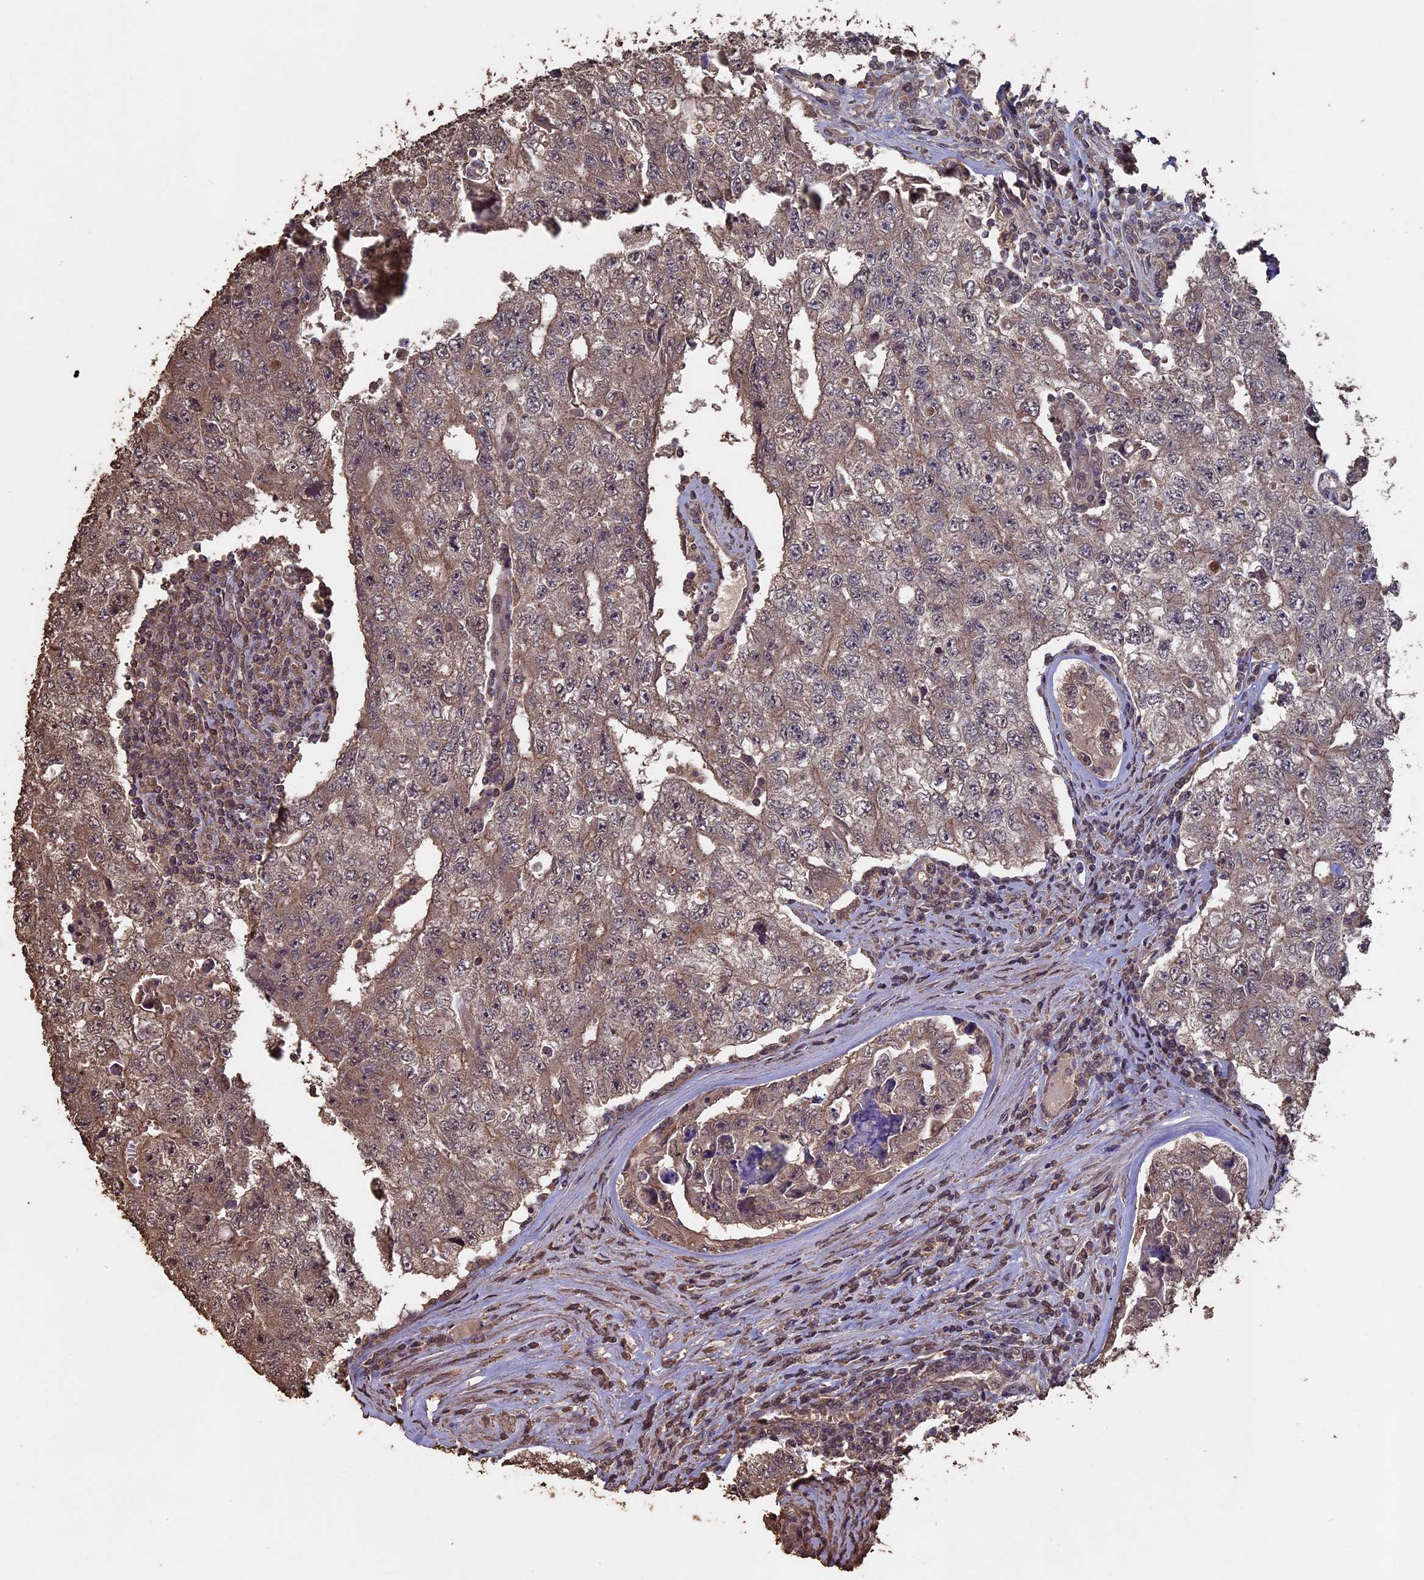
{"staining": {"intensity": "weak", "quantity": ">75%", "location": "cytoplasmic/membranous"}, "tissue": "testis cancer", "cell_type": "Tumor cells", "image_type": "cancer", "snomed": [{"axis": "morphology", "description": "Carcinoma, Embryonal, NOS"}, {"axis": "topography", "description": "Testis"}], "caption": "This is an image of immunohistochemistry staining of testis embryonal carcinoma, which shows weak staining in the cytoplasmic/membranous of tumor cells.", "gene": "HUNK", "patient": {"sex": "male", "age": 17}}